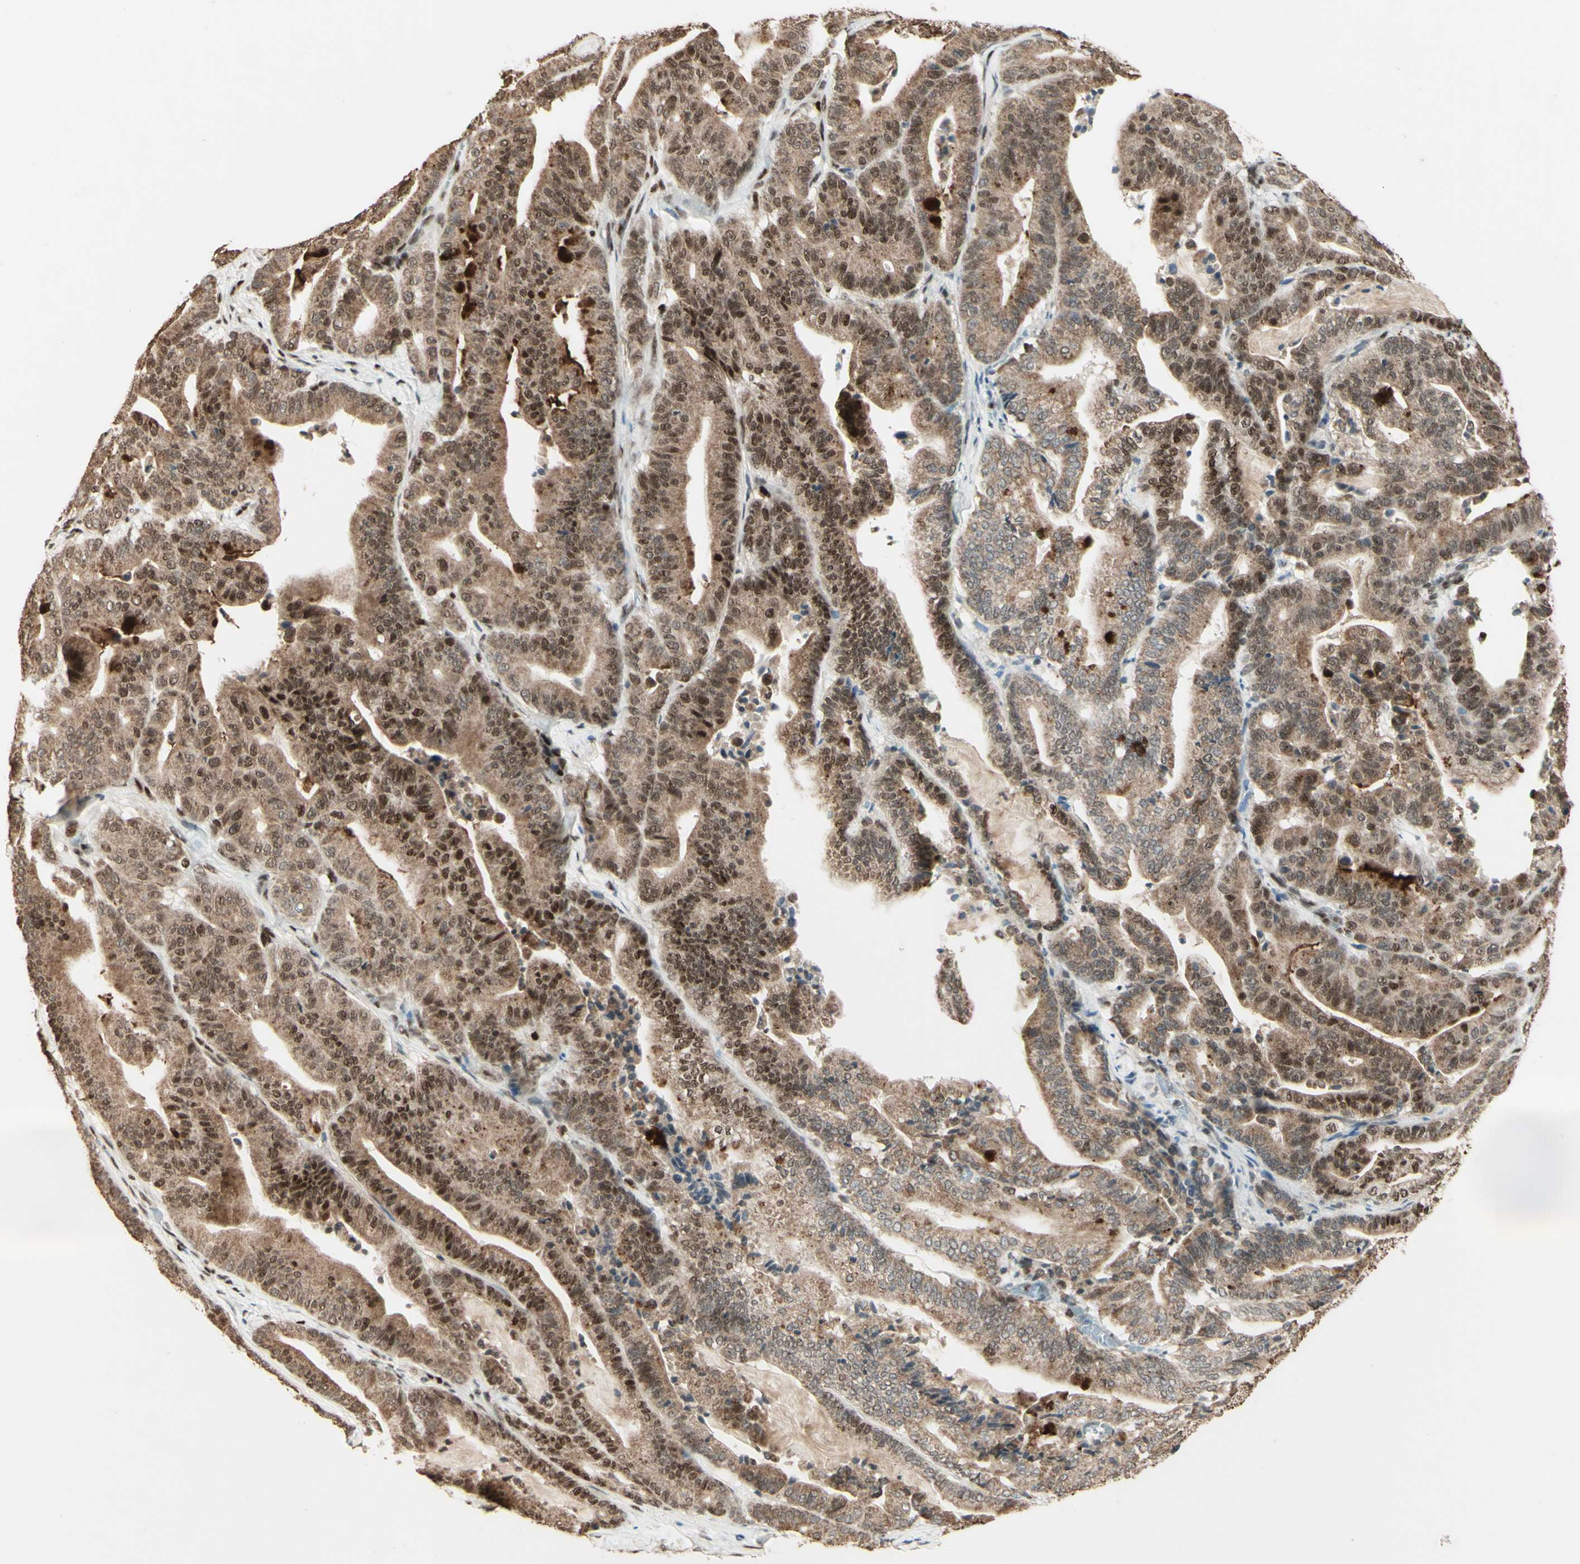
{"staining": {"intensity": "moderate", "quantity": ">75%", "location": "cytoplasmic/membranous,nuclear"}, "tissue": "pancreatic cancer", "cell_type": "Tumor cells", "image_type": "cancer", "snomed": [{"axis": "morphology", "description": "Adenocarcinoma, NOS"}, {"axis": "topography", "description": "Pancreas"}], "caption": "Protein expression analysis of pancreatic adenocarcinoma exhibits moderate cytoplasmic/membranous and nuclear positivity in approximately >75% of tumor cells.", "gene": "NR3C1", "patient": {"sex": "male", "age": 63}}